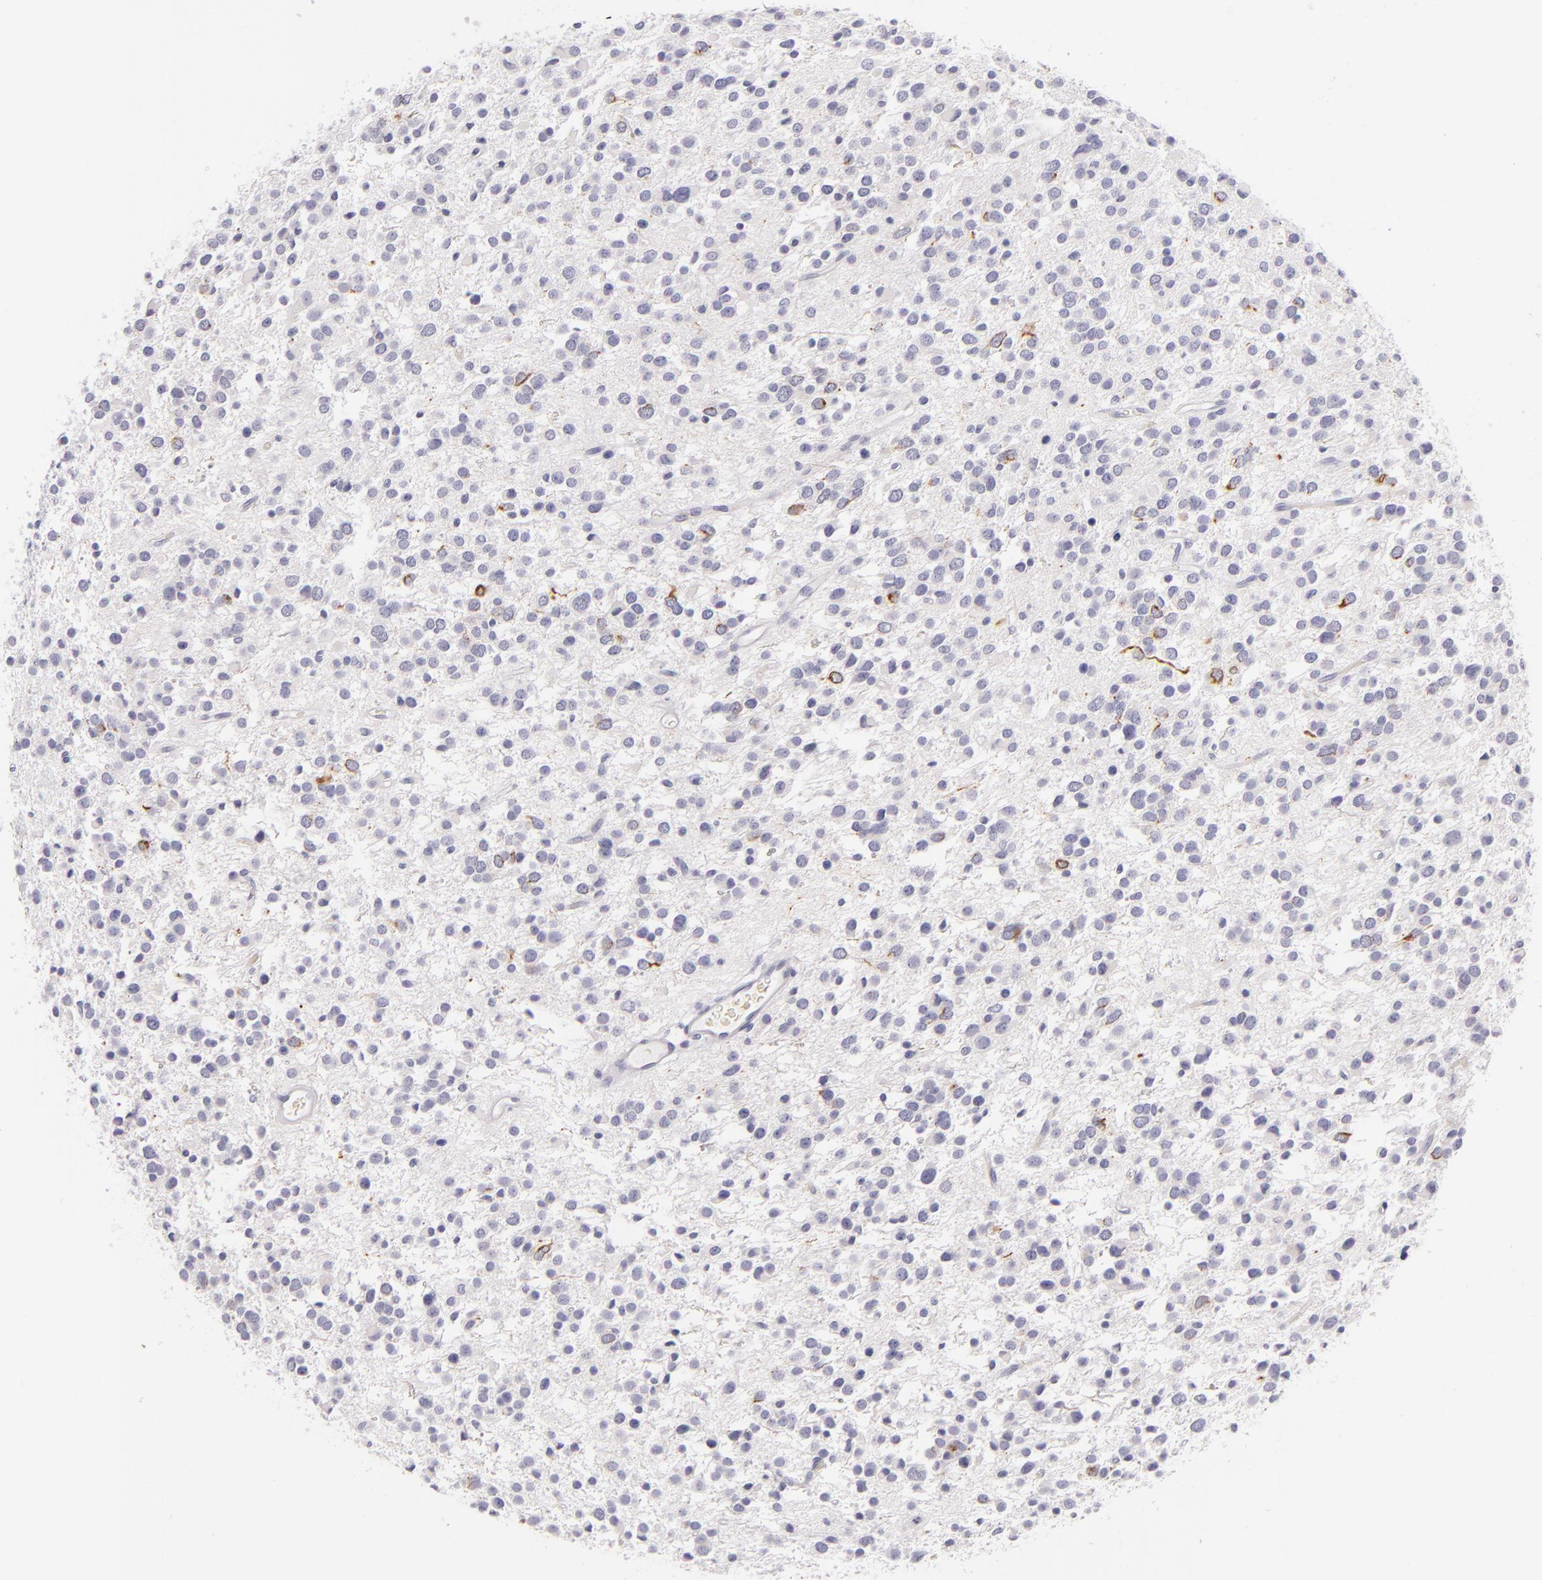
{"staining": {"intensity": "weak", "quantity": "25%-75%", "location": "cytoplasmic/membranous"}, "tissue": "glioma", "cell_type": "Tumor cells", "image_type": "cancer", "snomed": [{"axis": "morphology", "description": "Glioma, malignant, Low grade"}, {"axis": "topography", "description": "Brain"}], "caption": "A photomicrograph showing weak cytoplasmic/membranous positivity in approximately 25%-75% of tumor cells in glioma, as visualized by brown immunohistochemical staining.", "gene": "INA", "patient": {"sex": "female", "age": 36}}